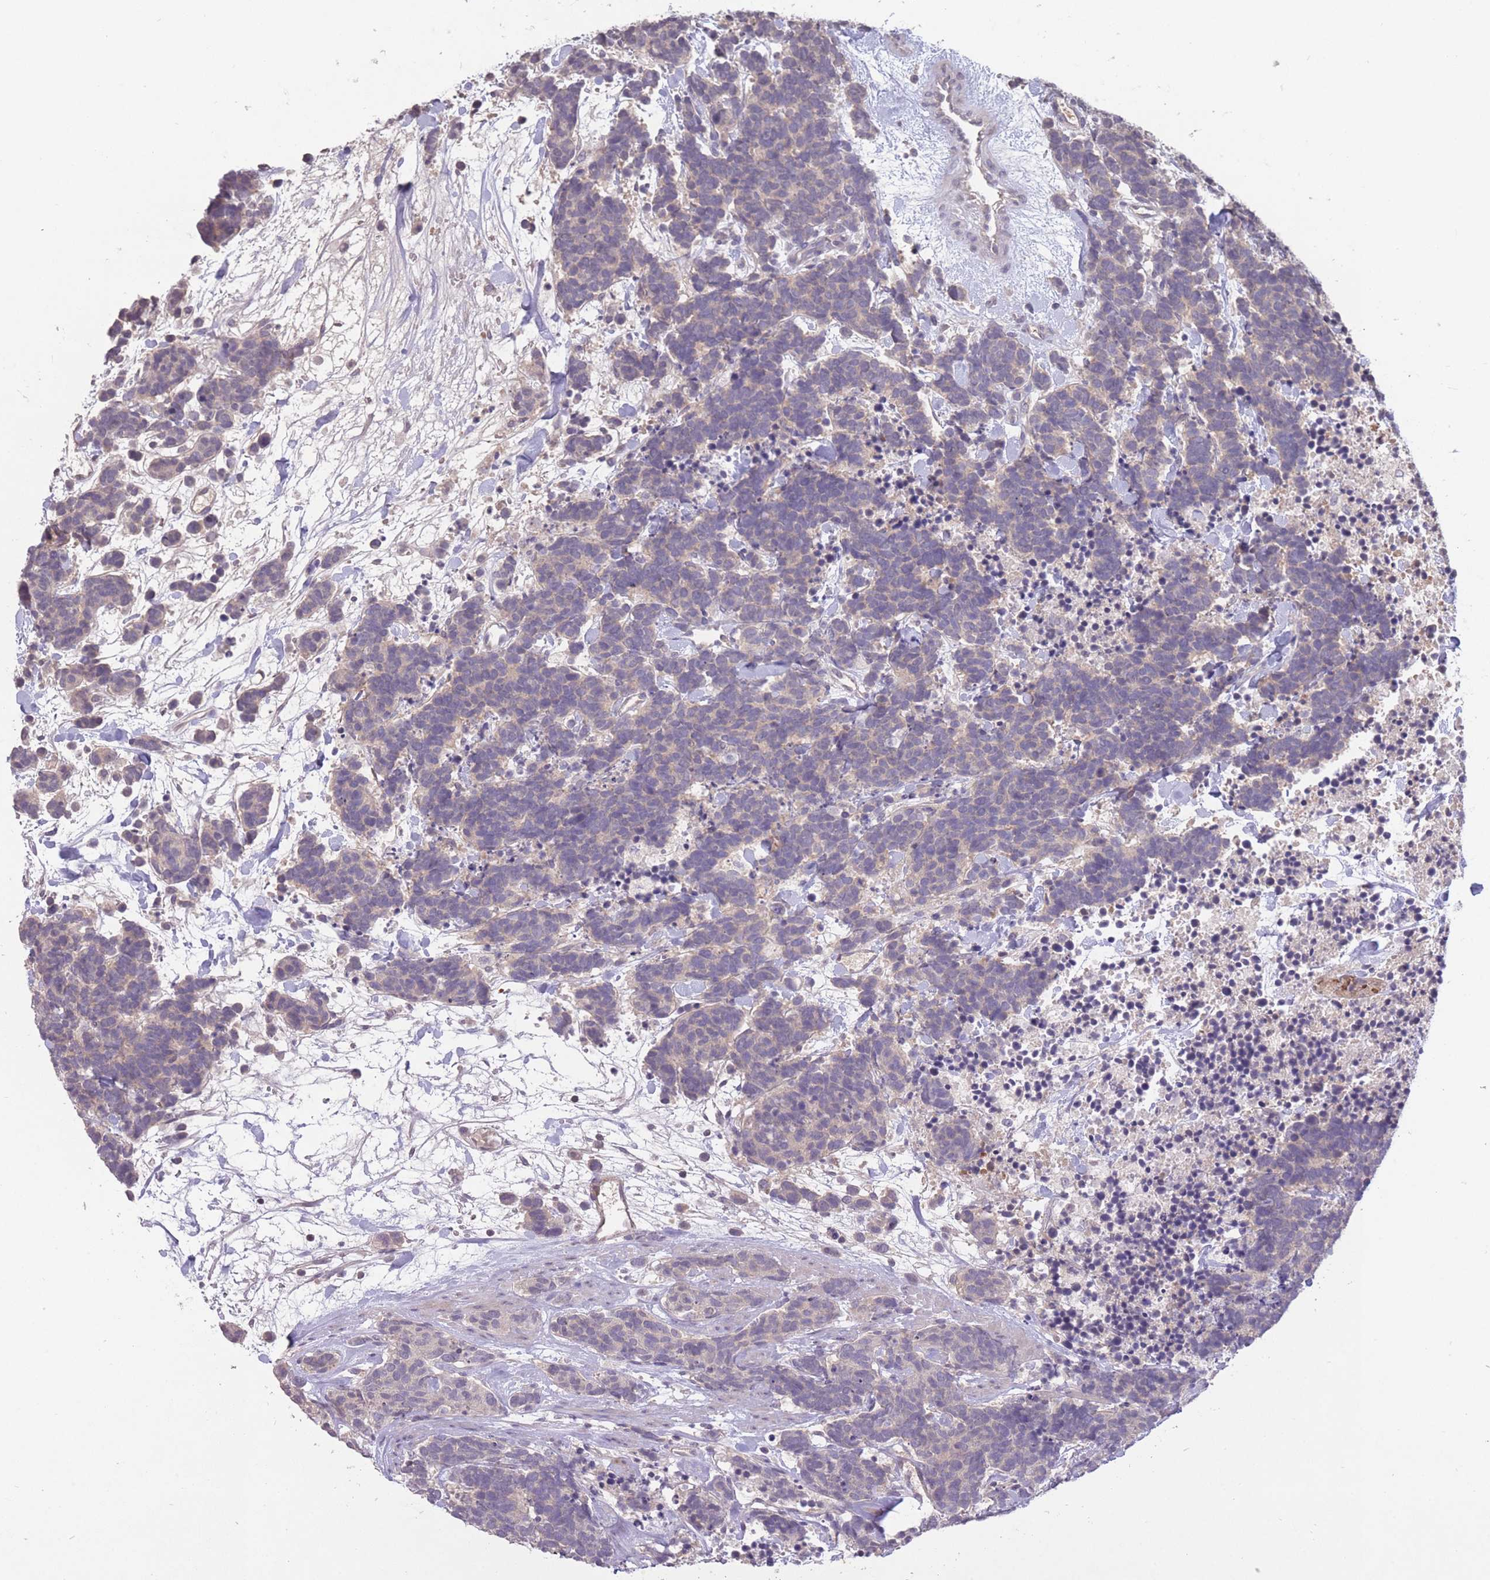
{"staining": {"intensity": "negative", "quantity": "none", "location": "none"}, "tissue": "carcinoid", "cell_type": "Tumor cells", "image_type": "cancer", "snomed": [{"axis": "morphology", "description": "Carcinoma, NOS"}, {"axis": "morphology", "description": "Carcinoid, malignant, NOS"}, {"axis": "topography", "description": "Prostate"}], "caption": "Tumor cells show no significant positivity in carcinoid (malignant). (Immunohistochemistry, brightfield microscopy, high magnification).", "gene": "ADCYAP1R1", "patient": {"sex": "male", "age": 57}}